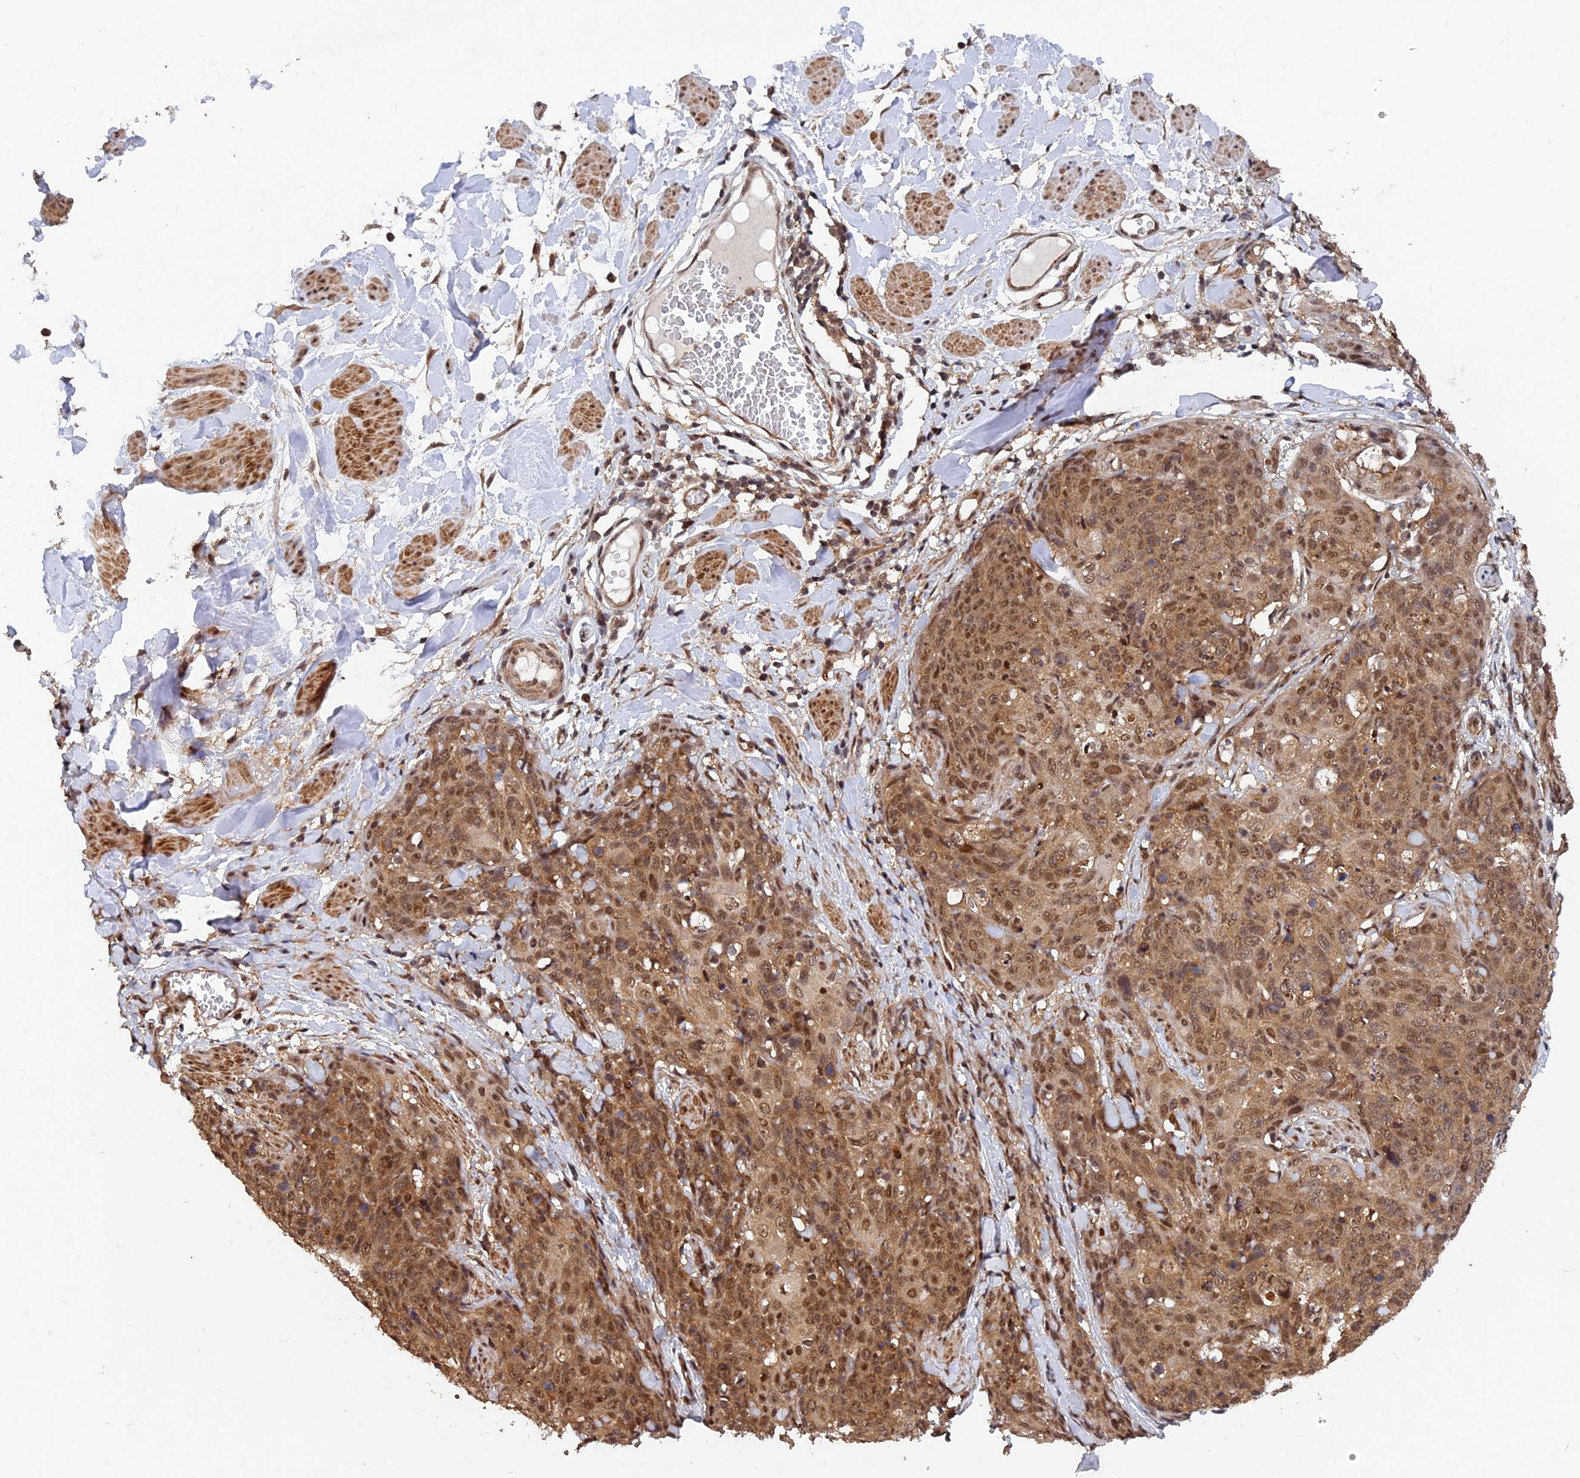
{"staining": {"intensity": "moderate", "quantity": ">75%", "location": "cytoplasmic/membranous,nuclear"}, "tissue": "skin cancer", "cell_type": "Tumor cells", "image_type": "cancer", "snomed": [{"axis": "morphology", "description": "Squamous cell carcinoma, NOS"}, {"axis": "topography", "description": "Skin"}, {"axis": "topography", "description": "Vulva"}], "caption": "This is a micrograph of IHC staining of squamous cell carcinoma (skin), which shows moderate positivity in the cytoplasmic/membranous and nuclear of tumor cells.", "gene": "FAM53C", "patient": {"sex": "female", "age": 85}}